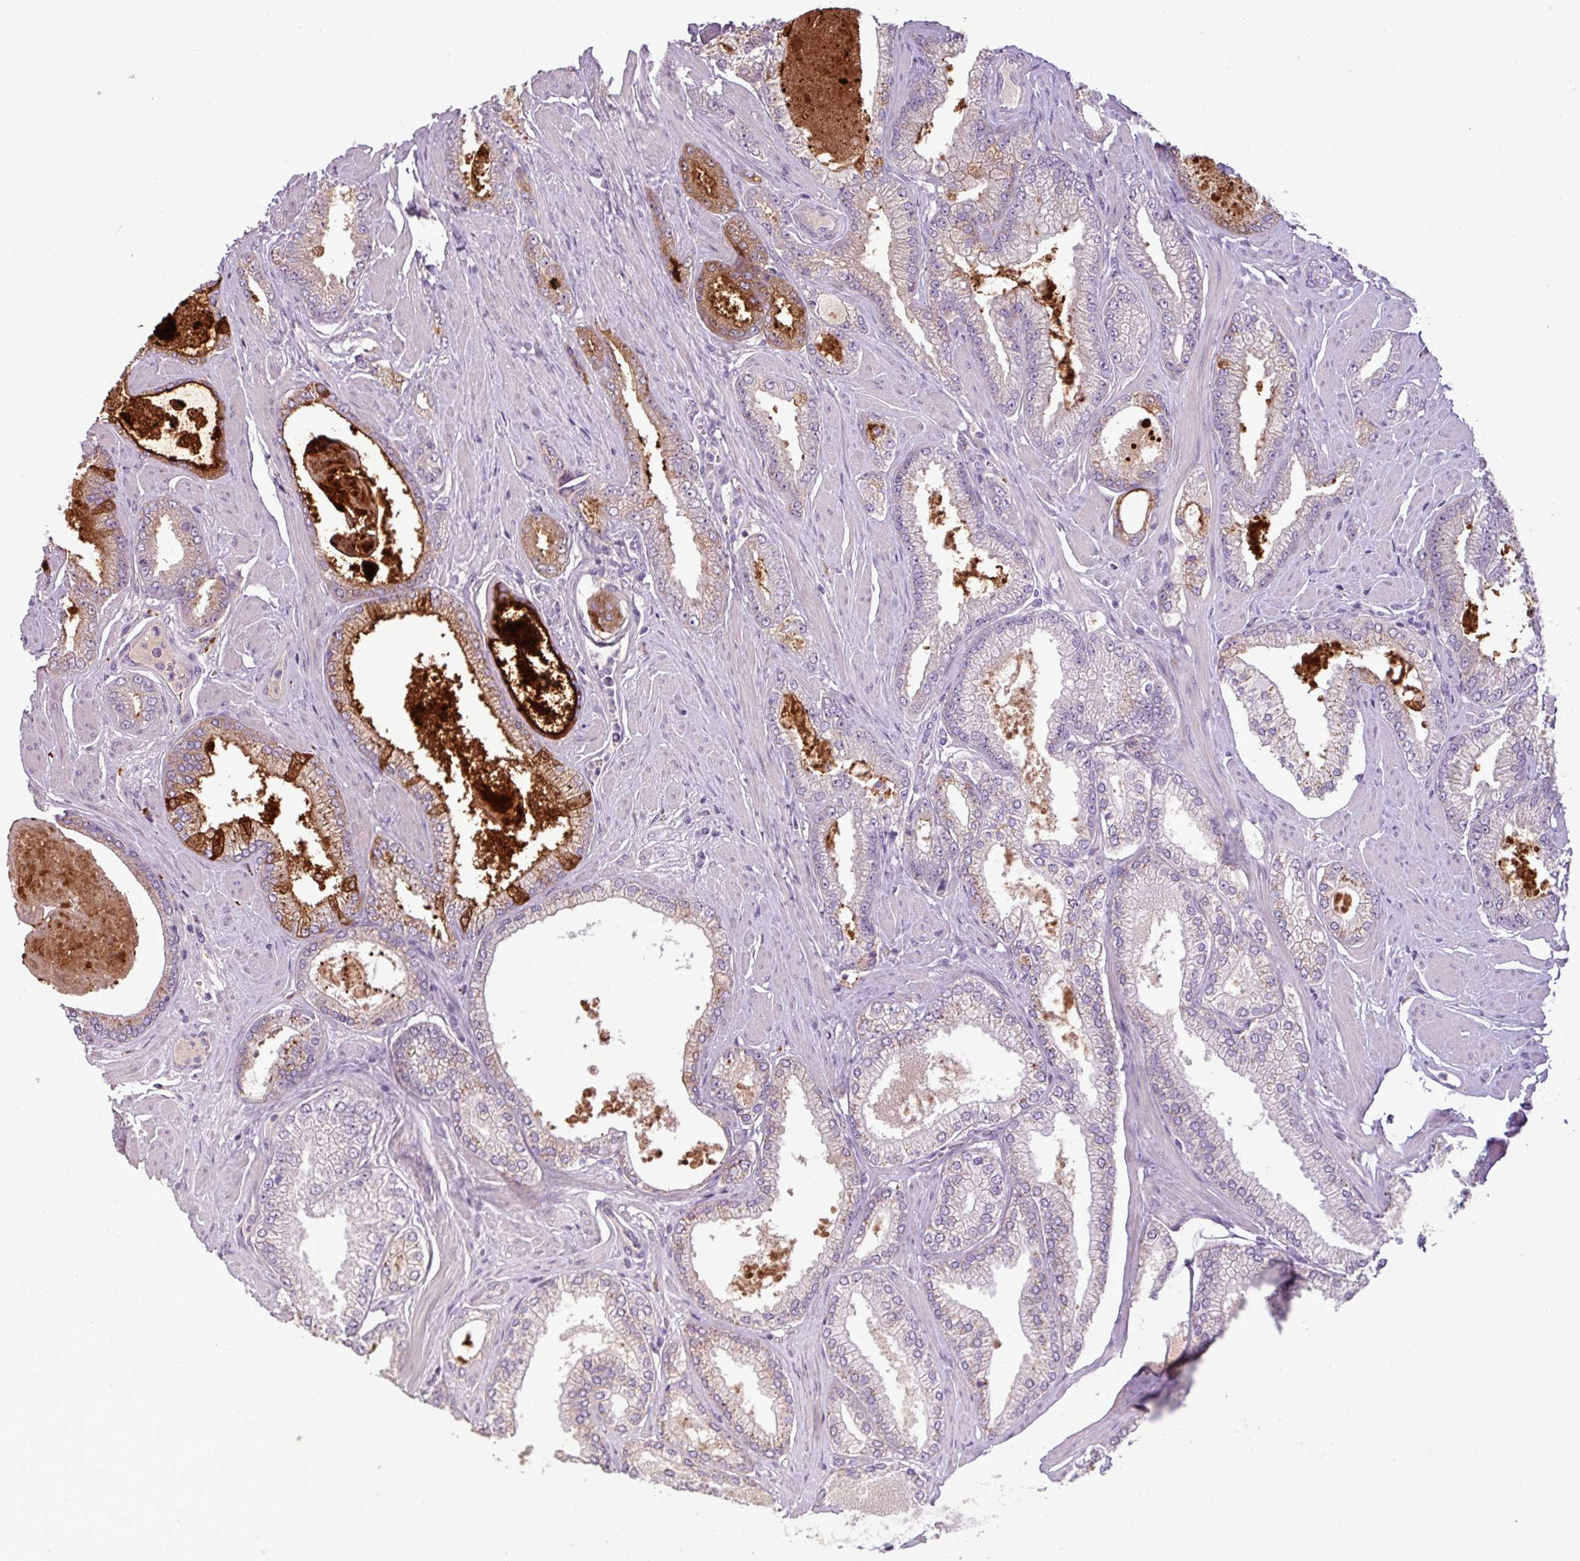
{"staining": {"intensity": "moderate", "quantity": "<25%", "location": "cytoplasmic/membranous"}, "tissue": "prostate cancer", "cell_type": "Tumor cells", "image_type": "cancer", "snomed": [{"axis": "morphology", "description": "Adenocarcinoma, Low grade"}, {"axis": "topography", "description": "Prostate"}], "caption": "A histopathology image of prostate cancer stained for a protein reveals moderate cytoplasmic/membranous brown staining in tumor cells.", "gene": "C4B", "patient": {"sex": "male", "age": 42}}